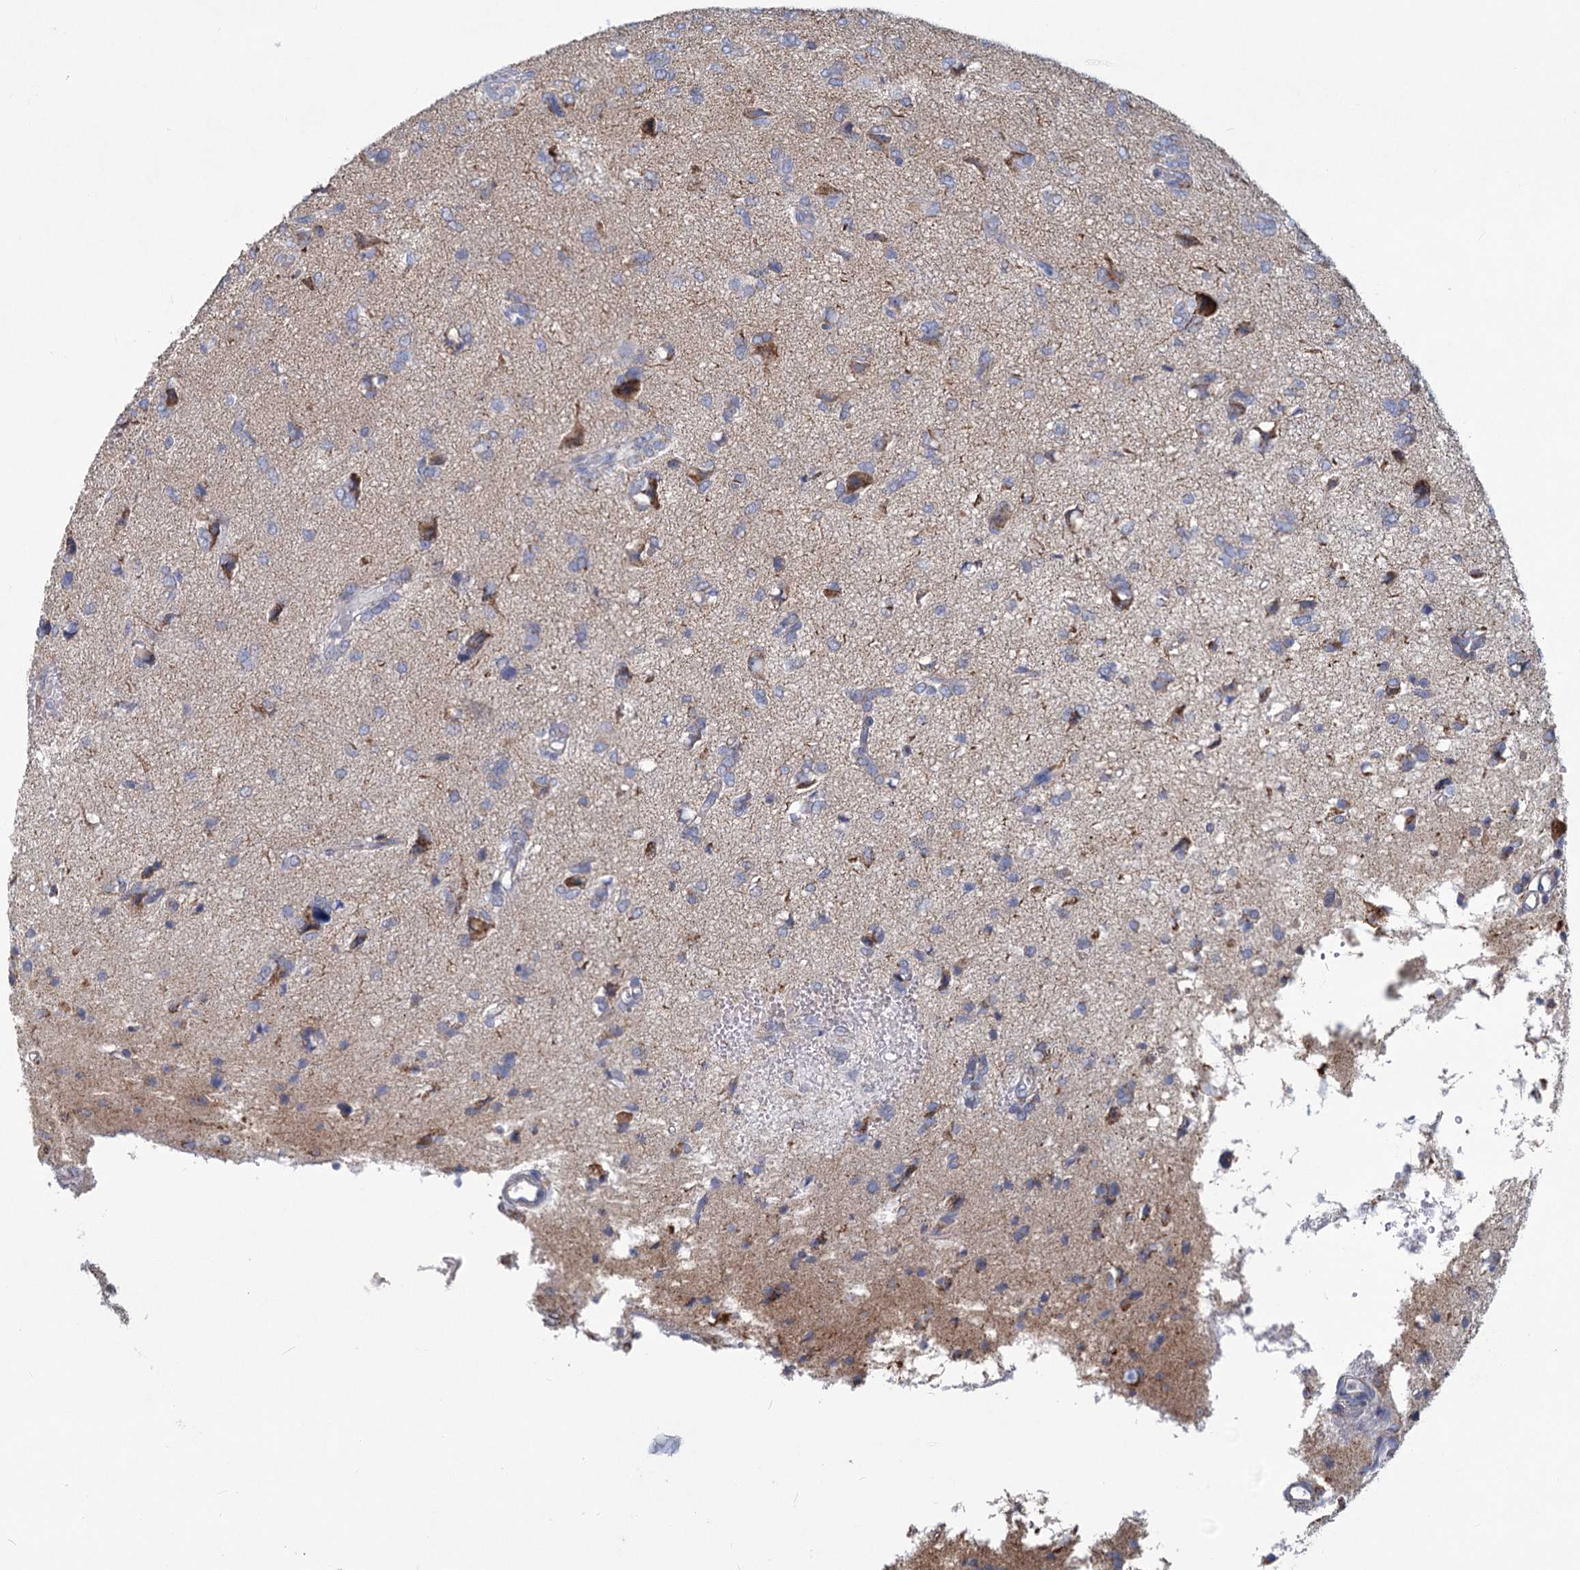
{"staining": {"intensity": "negative", "quantity": "none", "location": "none"}, "tissue": "glioma", "cell_type": "Tumor cells", "image_type": "cancer", "snomed": [{"axis": "morphology", "description": "Glioma, malignant, High grade"}, {"axis": "topography", "description": "Brain"}], "caption": "DAB (3,3'-diaminobenzidine) immunohistochemical staining of malignant glioma (high-grade) reveals no significant expression in tumor cells.", "gene": "NDUFC2", "patient": {"sex": "female", "age": 59}}